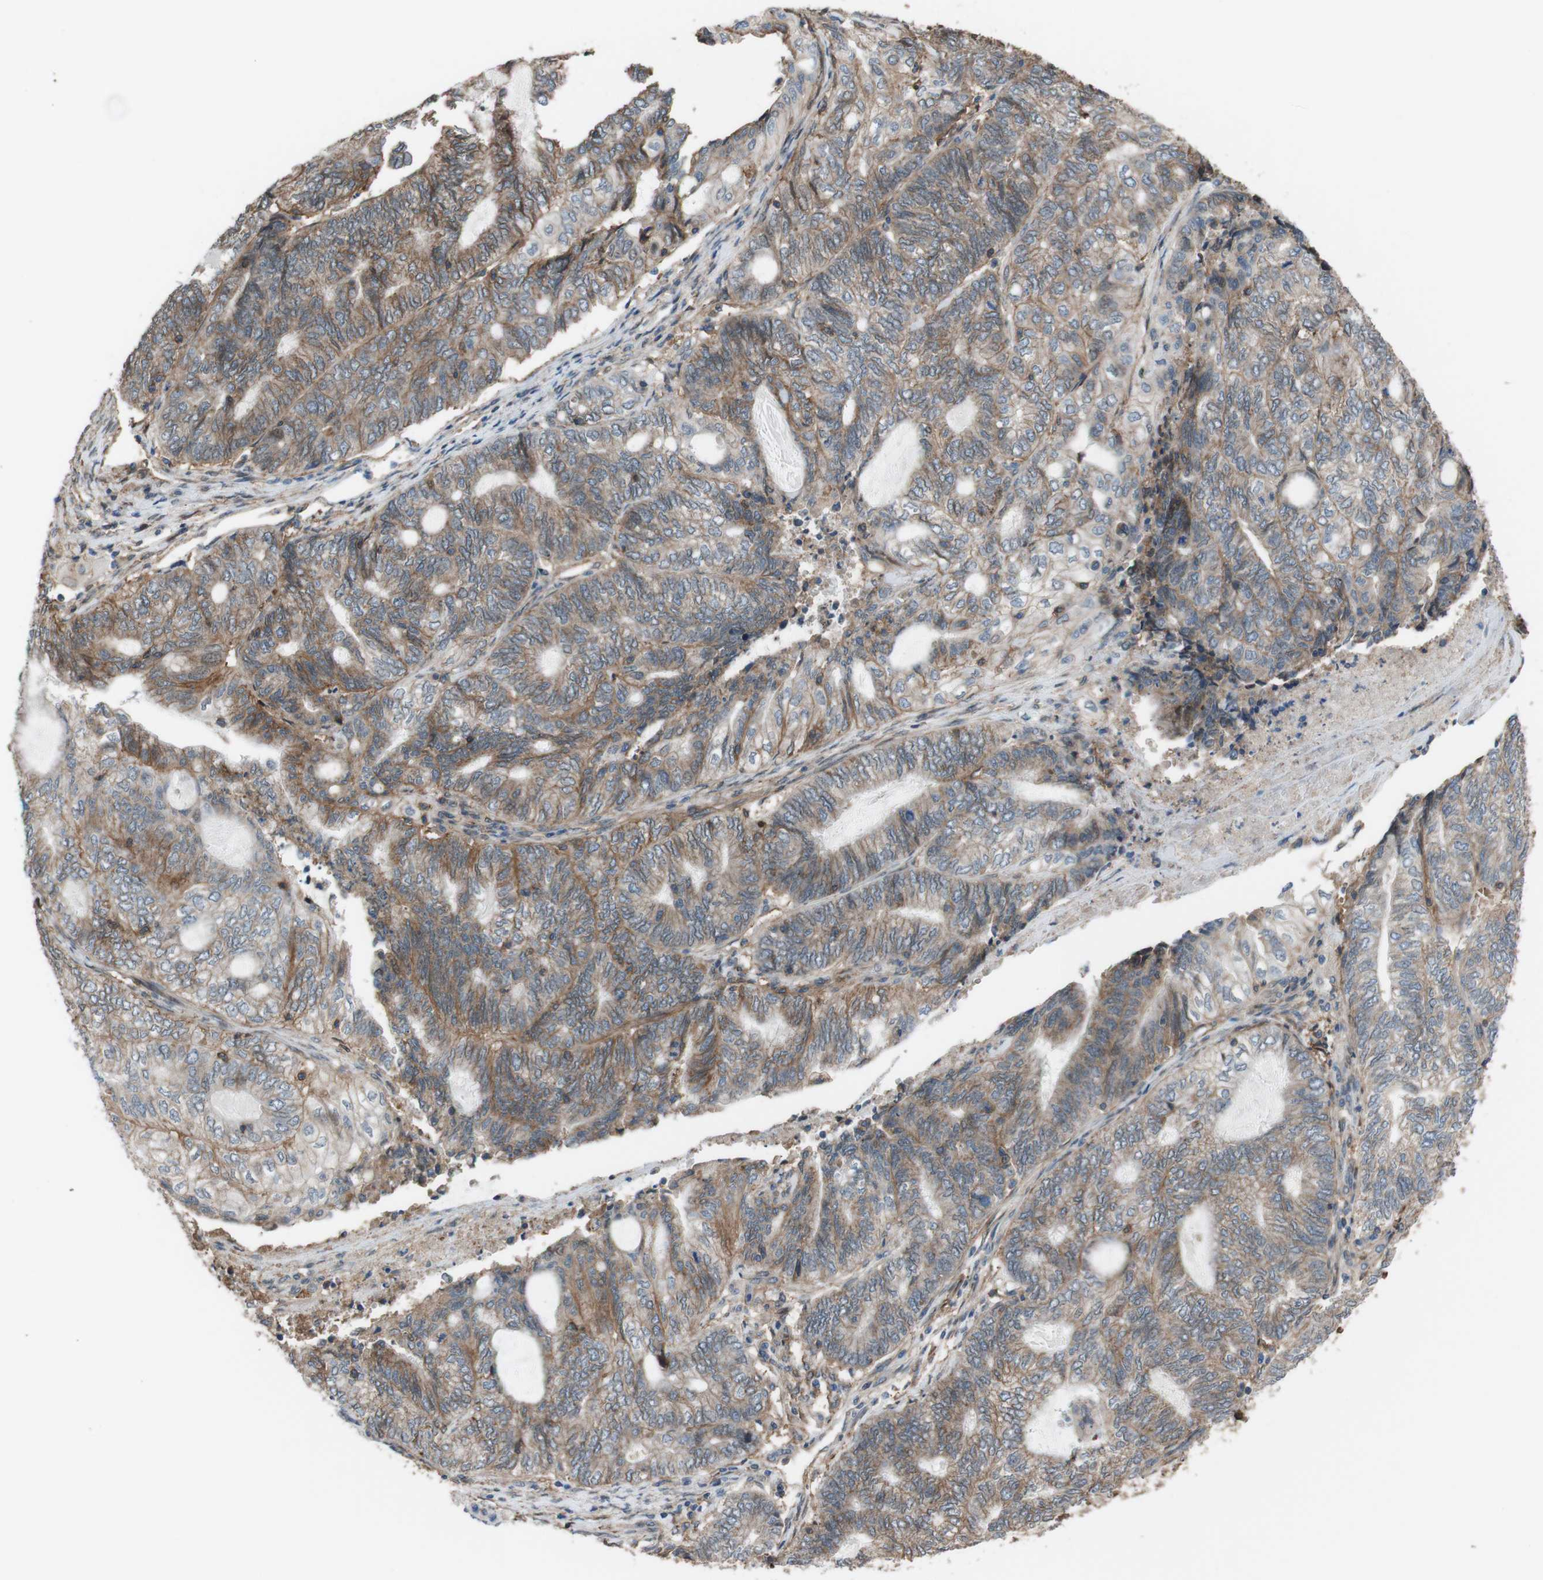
{"staining": {"intensity": "moderate", "quantity": "25%-75%", "location": "cytoplasmic/membranous"}, "tissue": "endometrial cancer", "cell_type": "Tumor cells", "image_type": "cancer", "snomed": [{"axis": "morphology", "description": "Adenocarcinoma, NOS"}, {"axis": "topography", "description": "Uterus"}, {"axis": "topography", "description": "Endometrium"}], "caption": "Tumor cells reveal moderate cytoplasmic/membranous staining in about 25%-75% of cells in adenocarcinoma (endometrial).", "gene": "ATP2B1", "patient": {"sex": "female", "age": 70}}